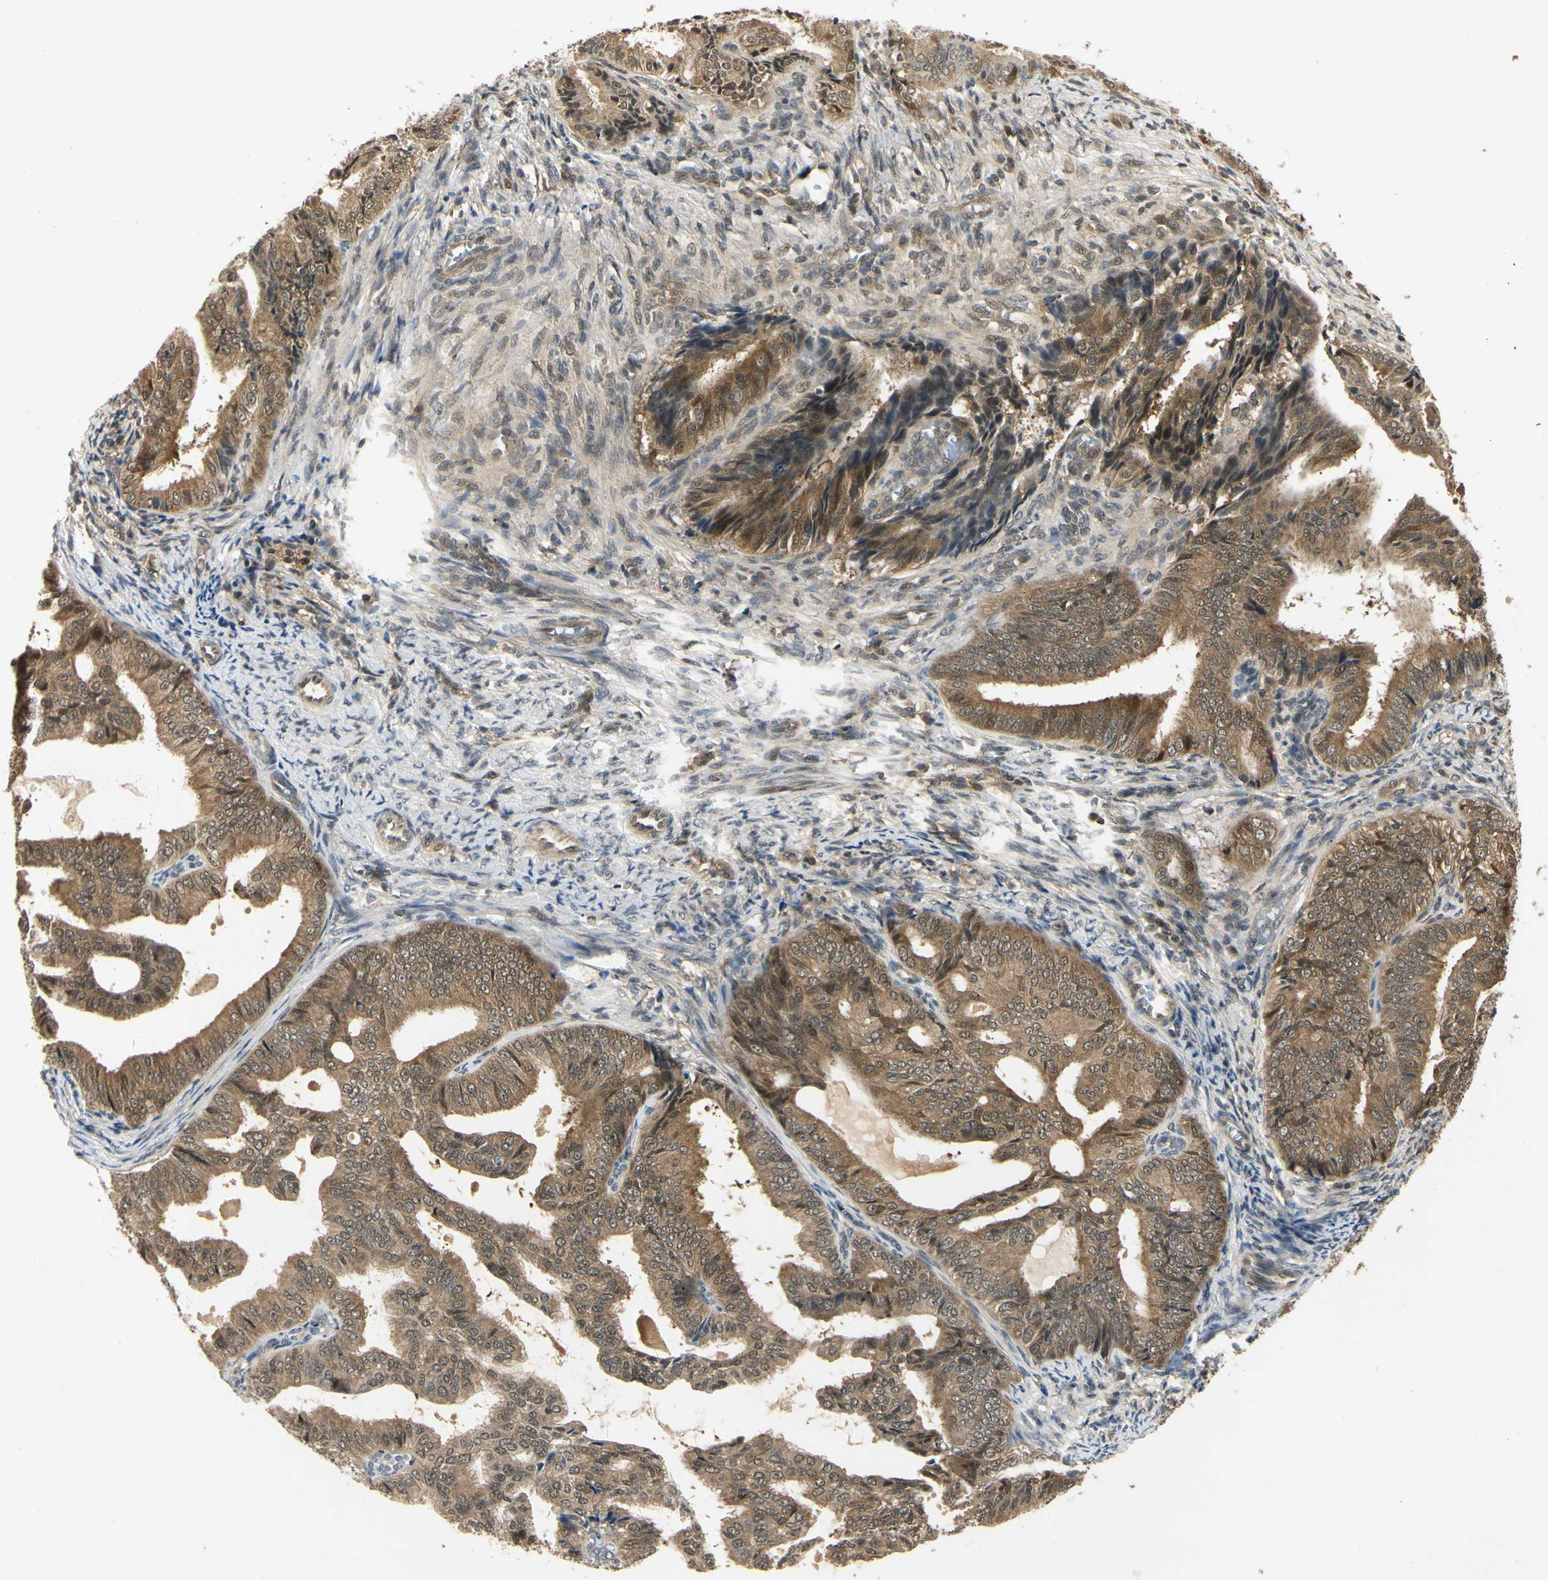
{"staining": {"intensity": "moderate", "quantity": ">75%", "location": "cytoplasmic/membranous,nuclear"}, "tissue": "endometrial cancer", "cell_type": "Tumor cells", "image_type": "cancer", "snomed": [{"axis": "morphology", "description": "Adenocarcinoma, NOS"}, {"axis": "topography", "description": "Endometrium"}], "caption": "Moderate cytoplasmic/membranous and nuclear expression for a protein is appreciated in approximately >75% of tumor cells of adenocarcinoma (endometrial) using immunohistochemistry (IHC).", "gene": "UBE2Z", "patient": {"sex": "female", "age": 58}}